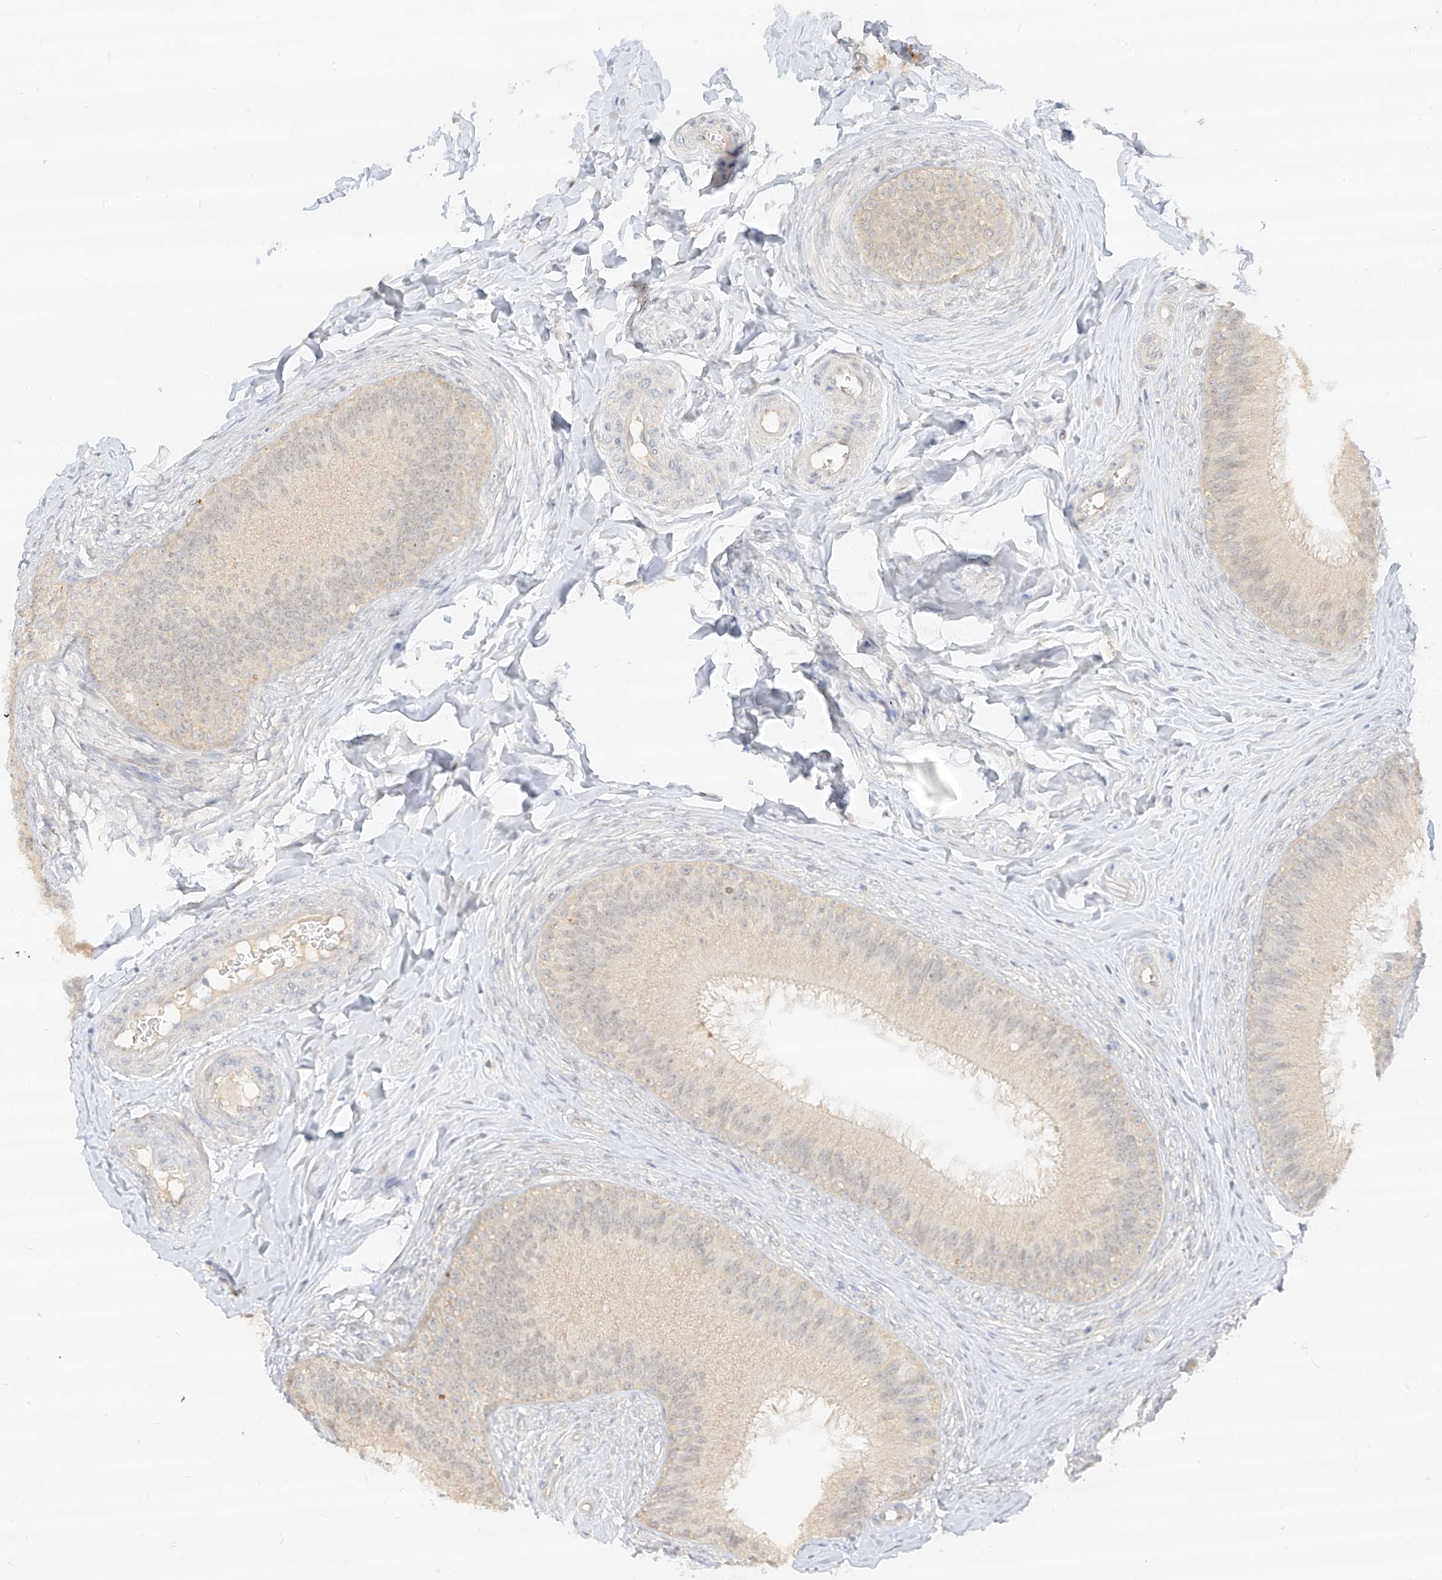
{"staining": {"intensity": "weak", "quantity": "25%-75%", "location": "cytoplasmic/membranous"}, "tissue": "epididymis", "cell_type": "Glandular cells", "image_type": "normal", "snomed": [{"axis": "morphology", "description": "Normal tissue, NOS"}, {"axis": "topography", "description": "Epididymis"}], "caption": "Human epididymis stained with a brown dye demonstrates weak cytoplasmic/membranous positive positivity in about 25%-75% of glandular cells.", "gene": "LIPT1", "patient": {"sex": "male", "age": 27}}